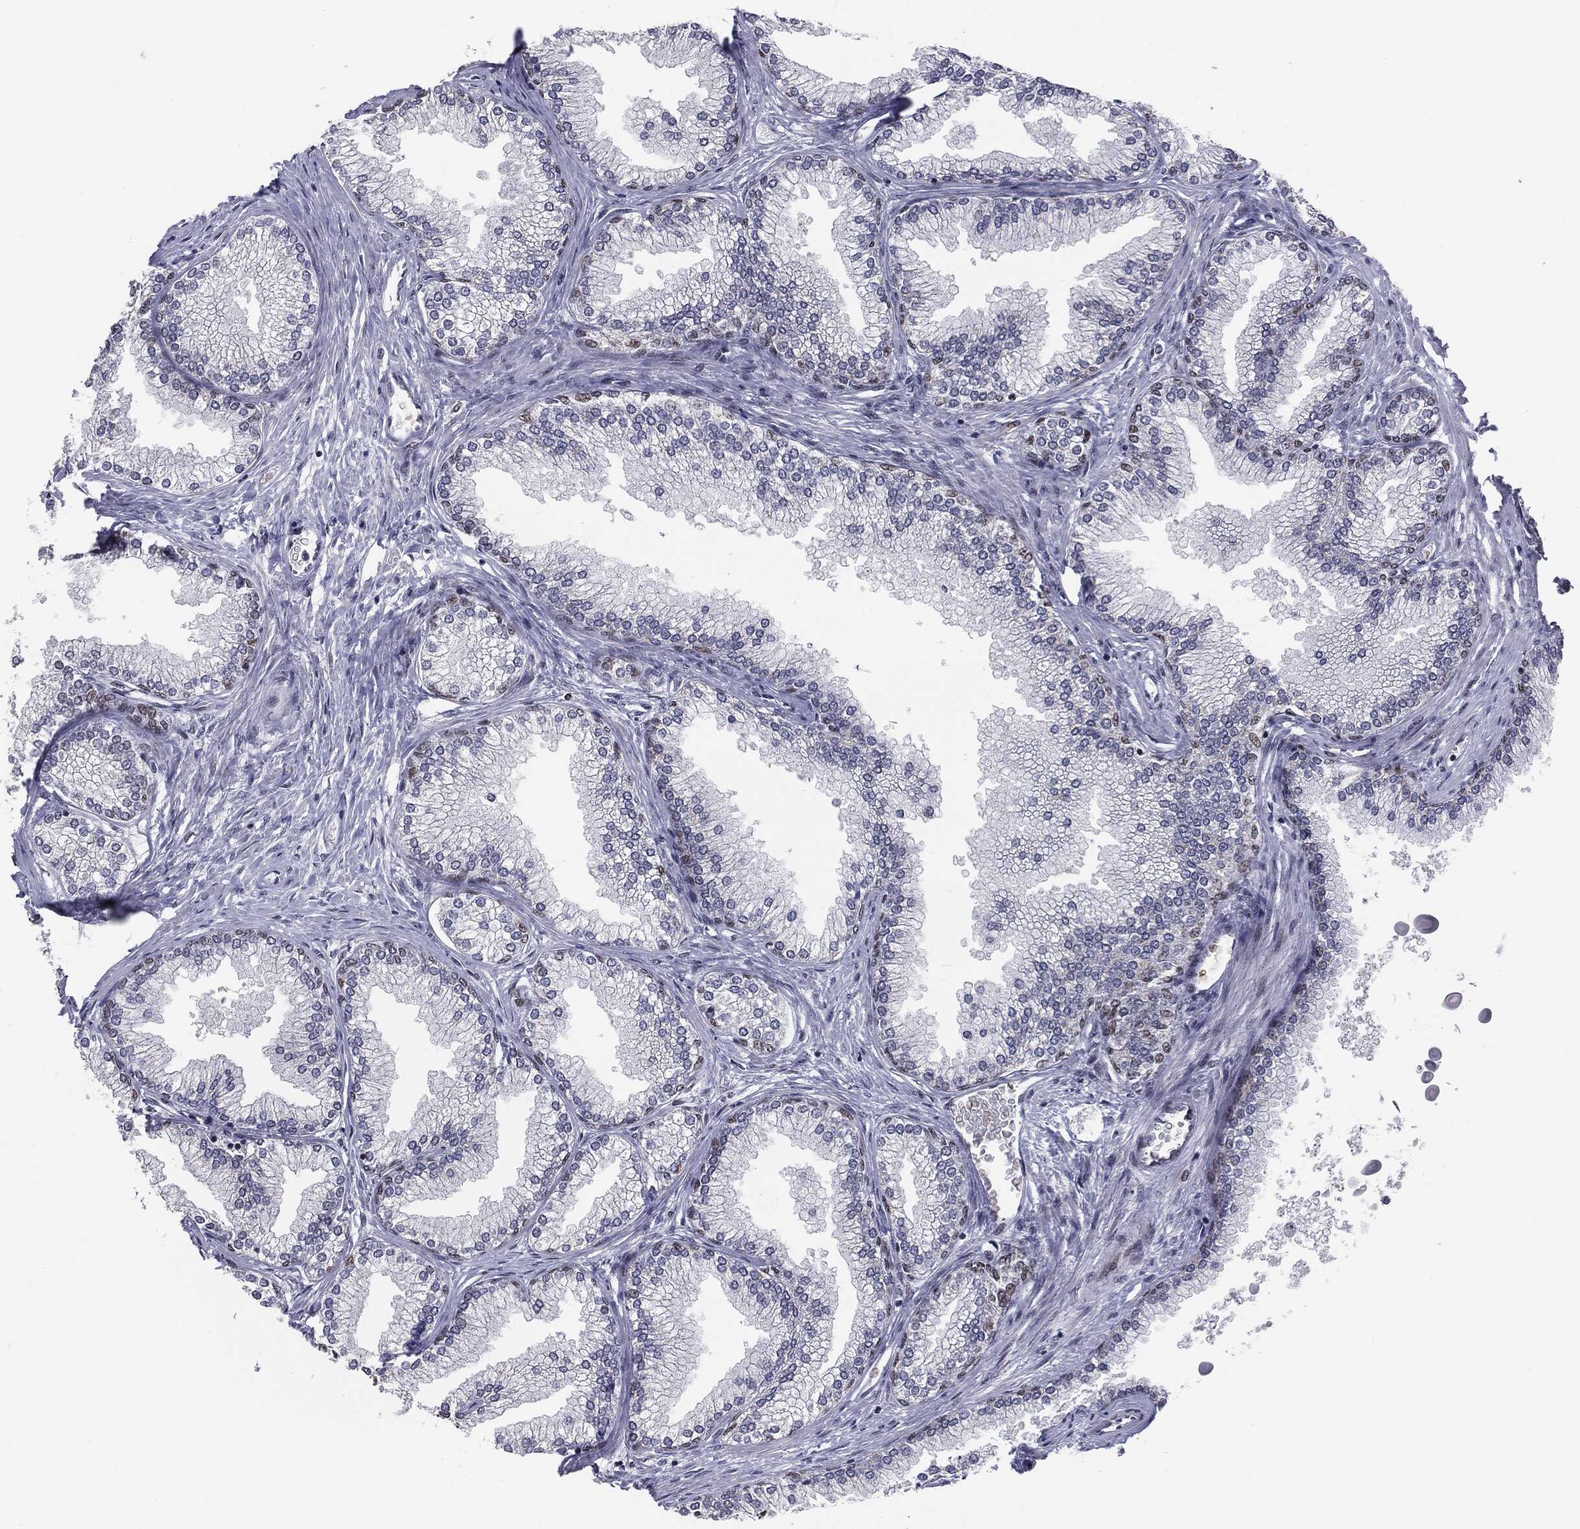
{"staining": {"intensity": "strong", "quantity": "25%-75%", "location": "nuclear"}, "tissue": "prostate", "cell_type": "Glandular cells", "image_type": "normal", "snomed": [{"axis": "morphology", "description": "Normal tissue, NOS"}, {"axis": "topography", "description": "Prostate"}], "caption": "Immunohistochemistry of benign human prostate exhibits high levels of strong nuclear positivity in approximately 25%-75% of glandular cells.", "gene": "MDC1", "patient": {"sex": "male", "age": 72}}